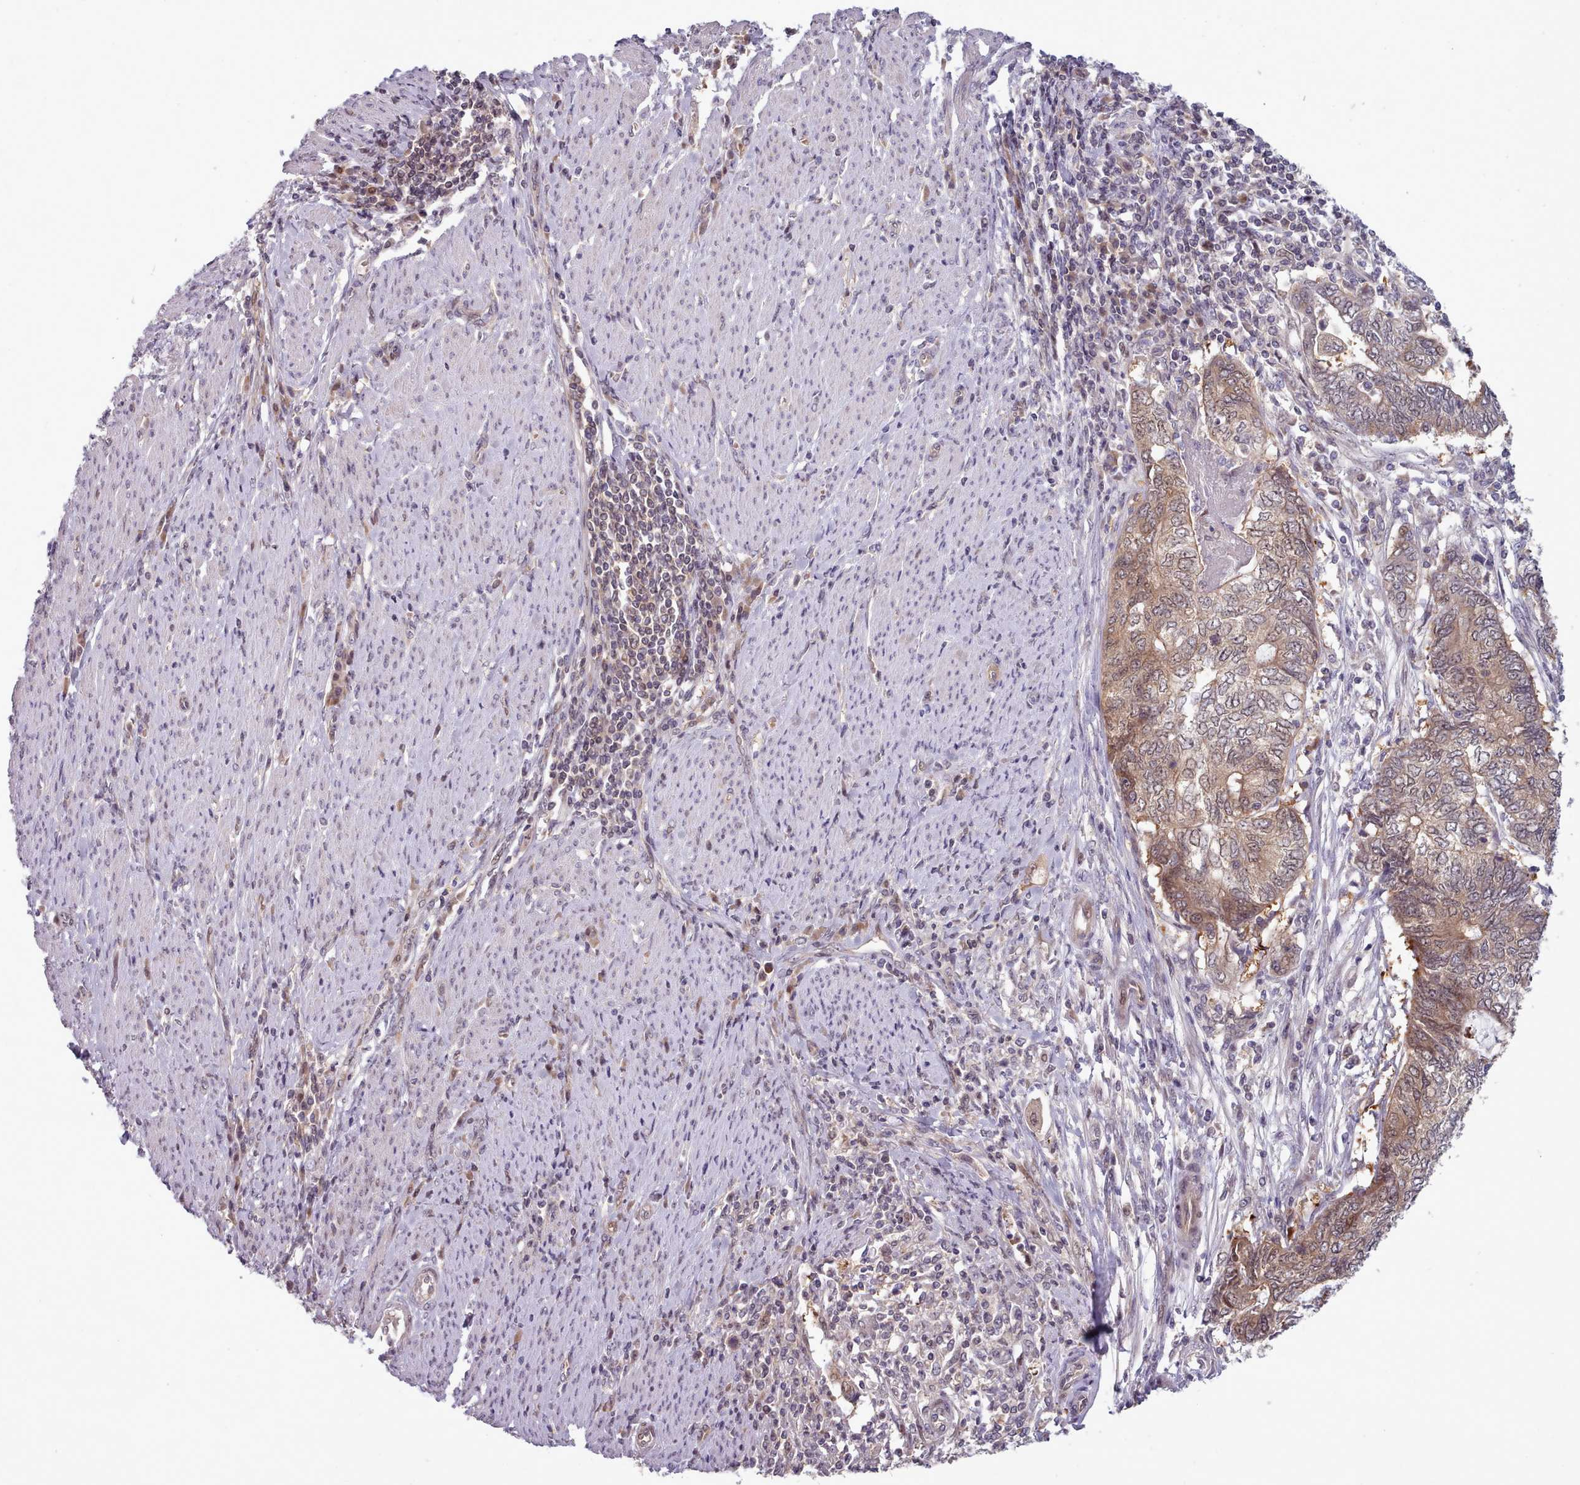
{"staining": {"intensity": "moderate", "quantity": ">75%", "location": "cytoplasmic/membranous,nuclear"}, "tissue": "endometrial cancer", "cell_type": "Tumor cells", "image_type": "cancer", "snomed": [{"axis": "morphology", "description": "Adenocarcinoma, NOS"}, {"axis": "topography", "description": "Uterus"}, {"axis": "topography", "description": "Endometrium"}], "caption": "There is medium levels of moderate cytoplasmic/membranous and nuclear positivity in tumor cells of endometrial cancer, as demonstrated by immunohistochemical staining (brown color).", "gene": "CLNS1A", "patient": {"sex": "female", "age": 70}}